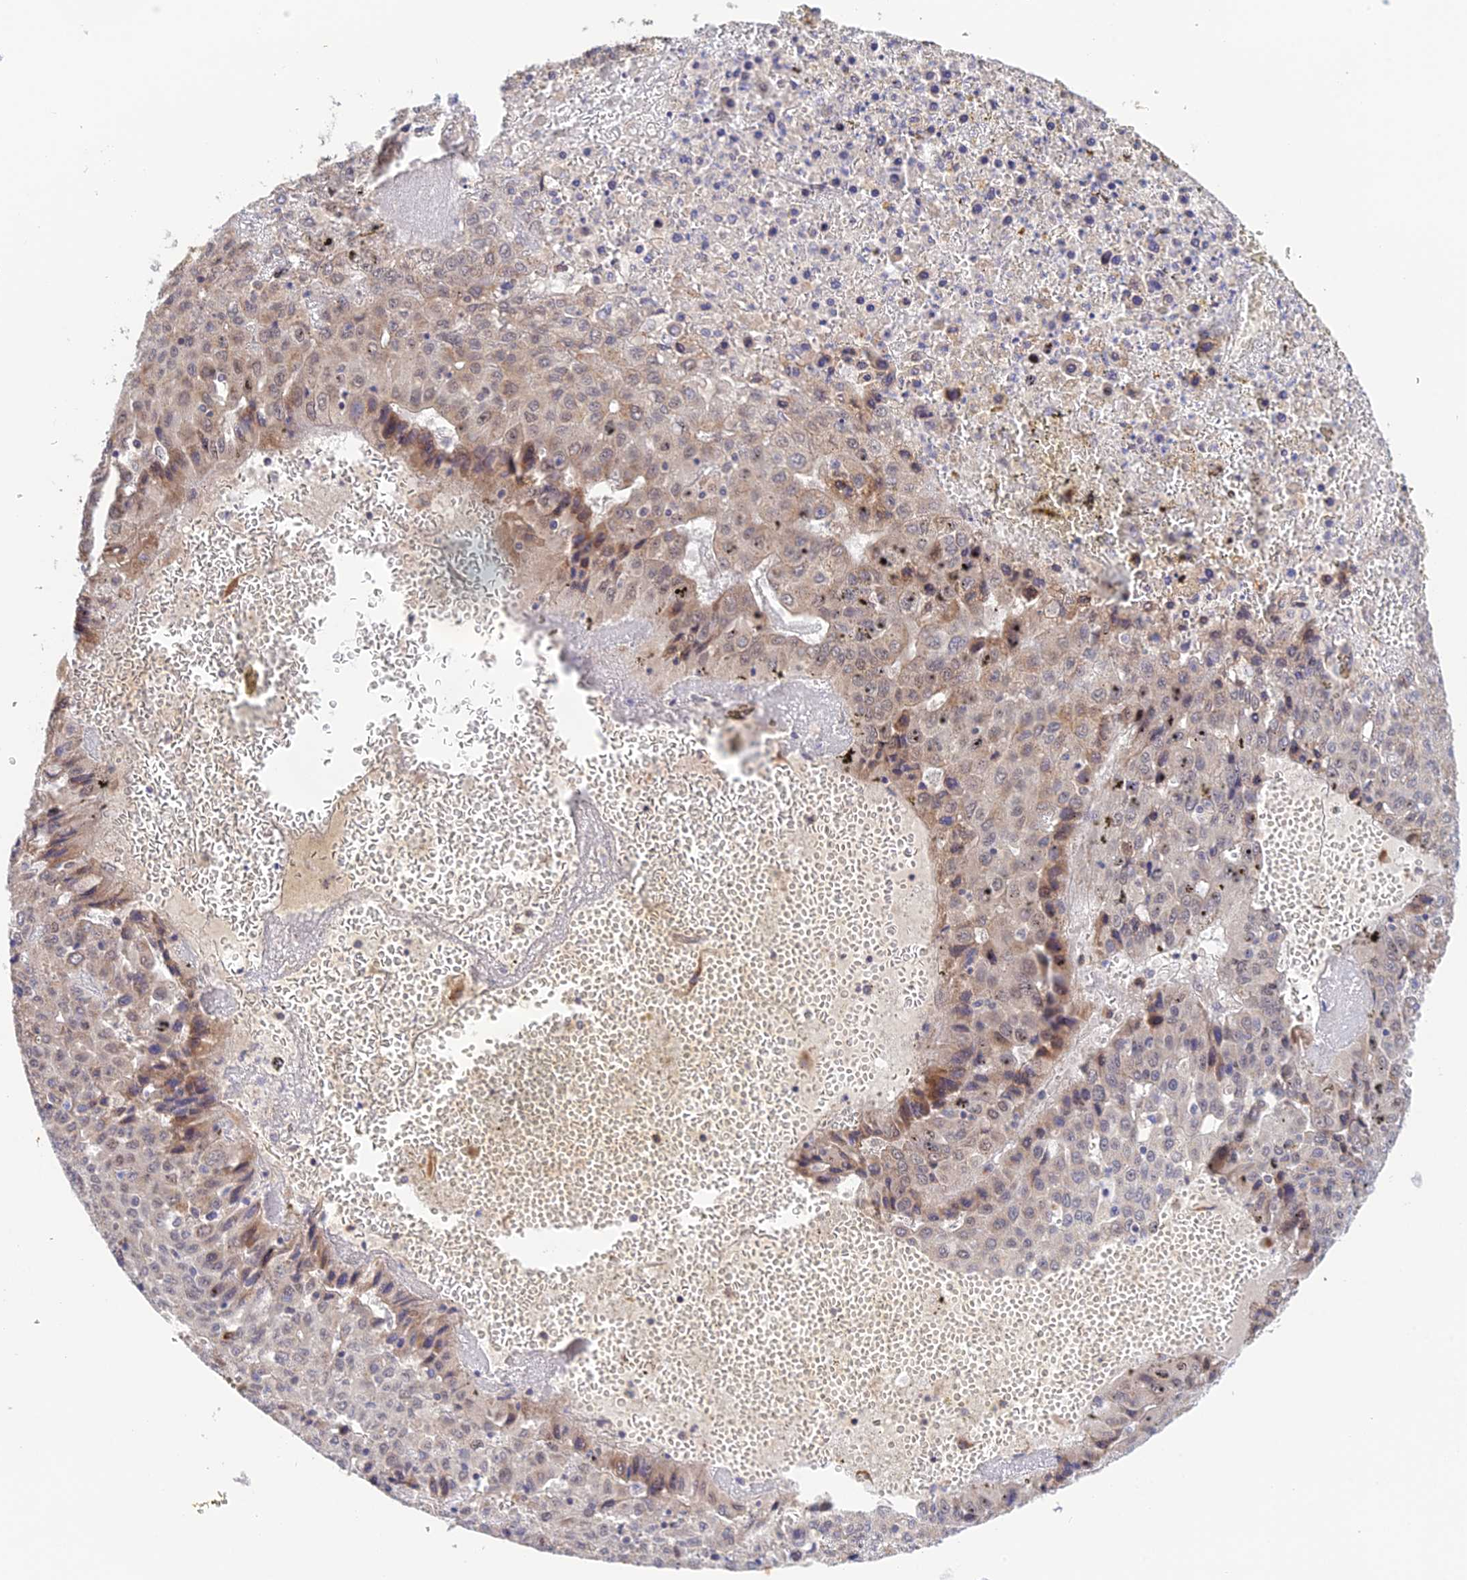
{"staining": {"intensity": "weak", "quantity": ">75%", "location": "cytoplasmic/membranous"}, "tissue": "liver cancer", "cell_type": "Tumor cells", "image_type": "cancer", "snomed": [{"axis": "morphology", "description": "Carcinoma, Hepatocellular, NOS"}, {"axis": "topography", "description": "Liver"}], "caption": "Liver cancer (hepatocellular carcinoma) stained for a protein (brown) exhibits weak cytoplasmic/membranous positive expression in approximately >75% of tumor cells.", "gene": "SNX17", "patient": {"sex": "female", "age": 53}}